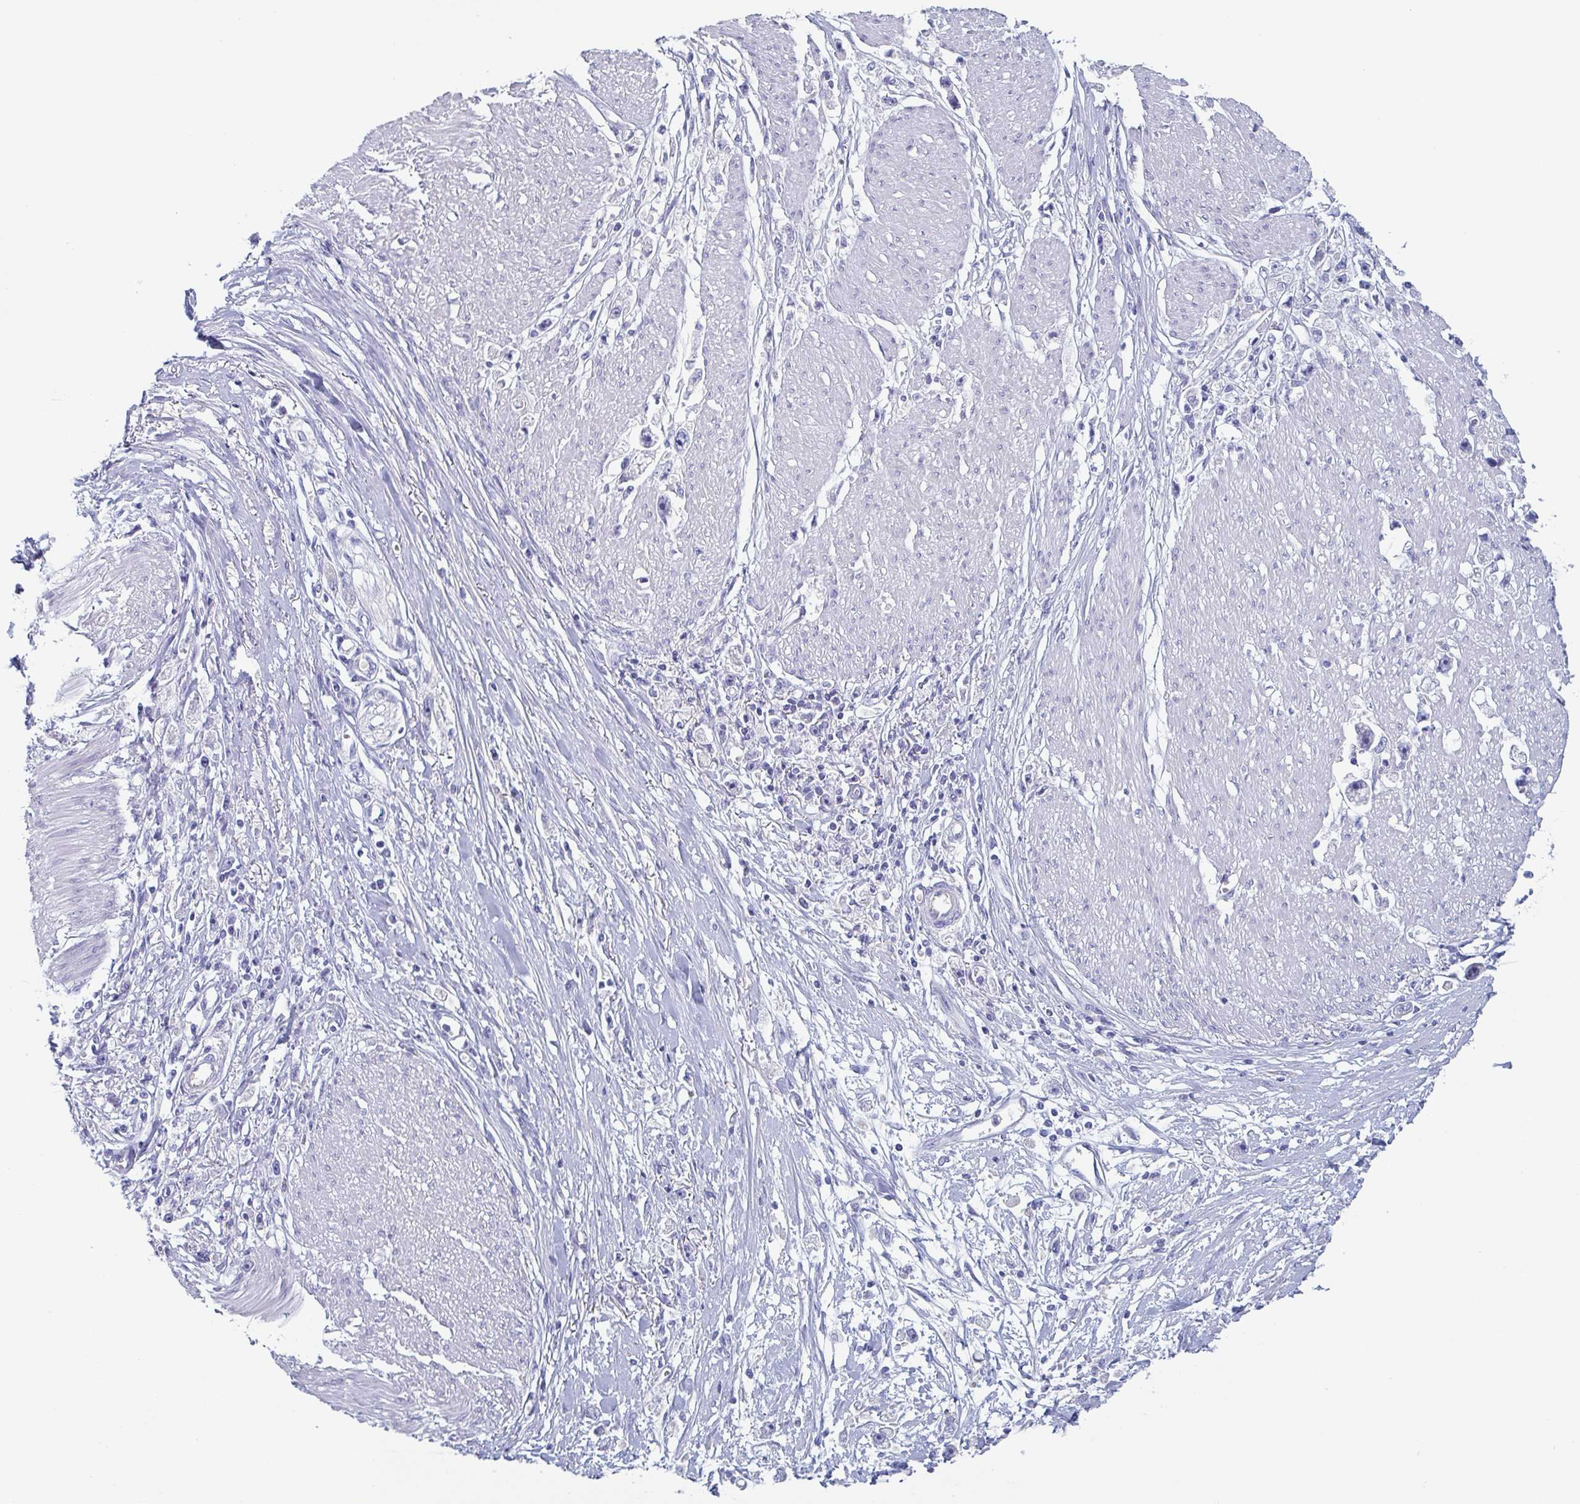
{"staining": {"intensity": "negative", "quantity": "none", "location": "none"}, "tissue": "stomach cancer", "cell_type": "Tumor cells", "image_type": "cancer", "snomed": [{"axis": "morphology", "description": "Adenocarcinoma, NOS"}, {"axis": "topography", "description": "Stomach"}], "caption": "IHC of stomach cancer demonstrates no expression in tumor cells. (DAB (3,3'-diaminobenzidine) IHC visualized using brightfield microscopy, high magnification).", "gene": "NT5C3B", "patient": {"sex": "female", "age": 59}}